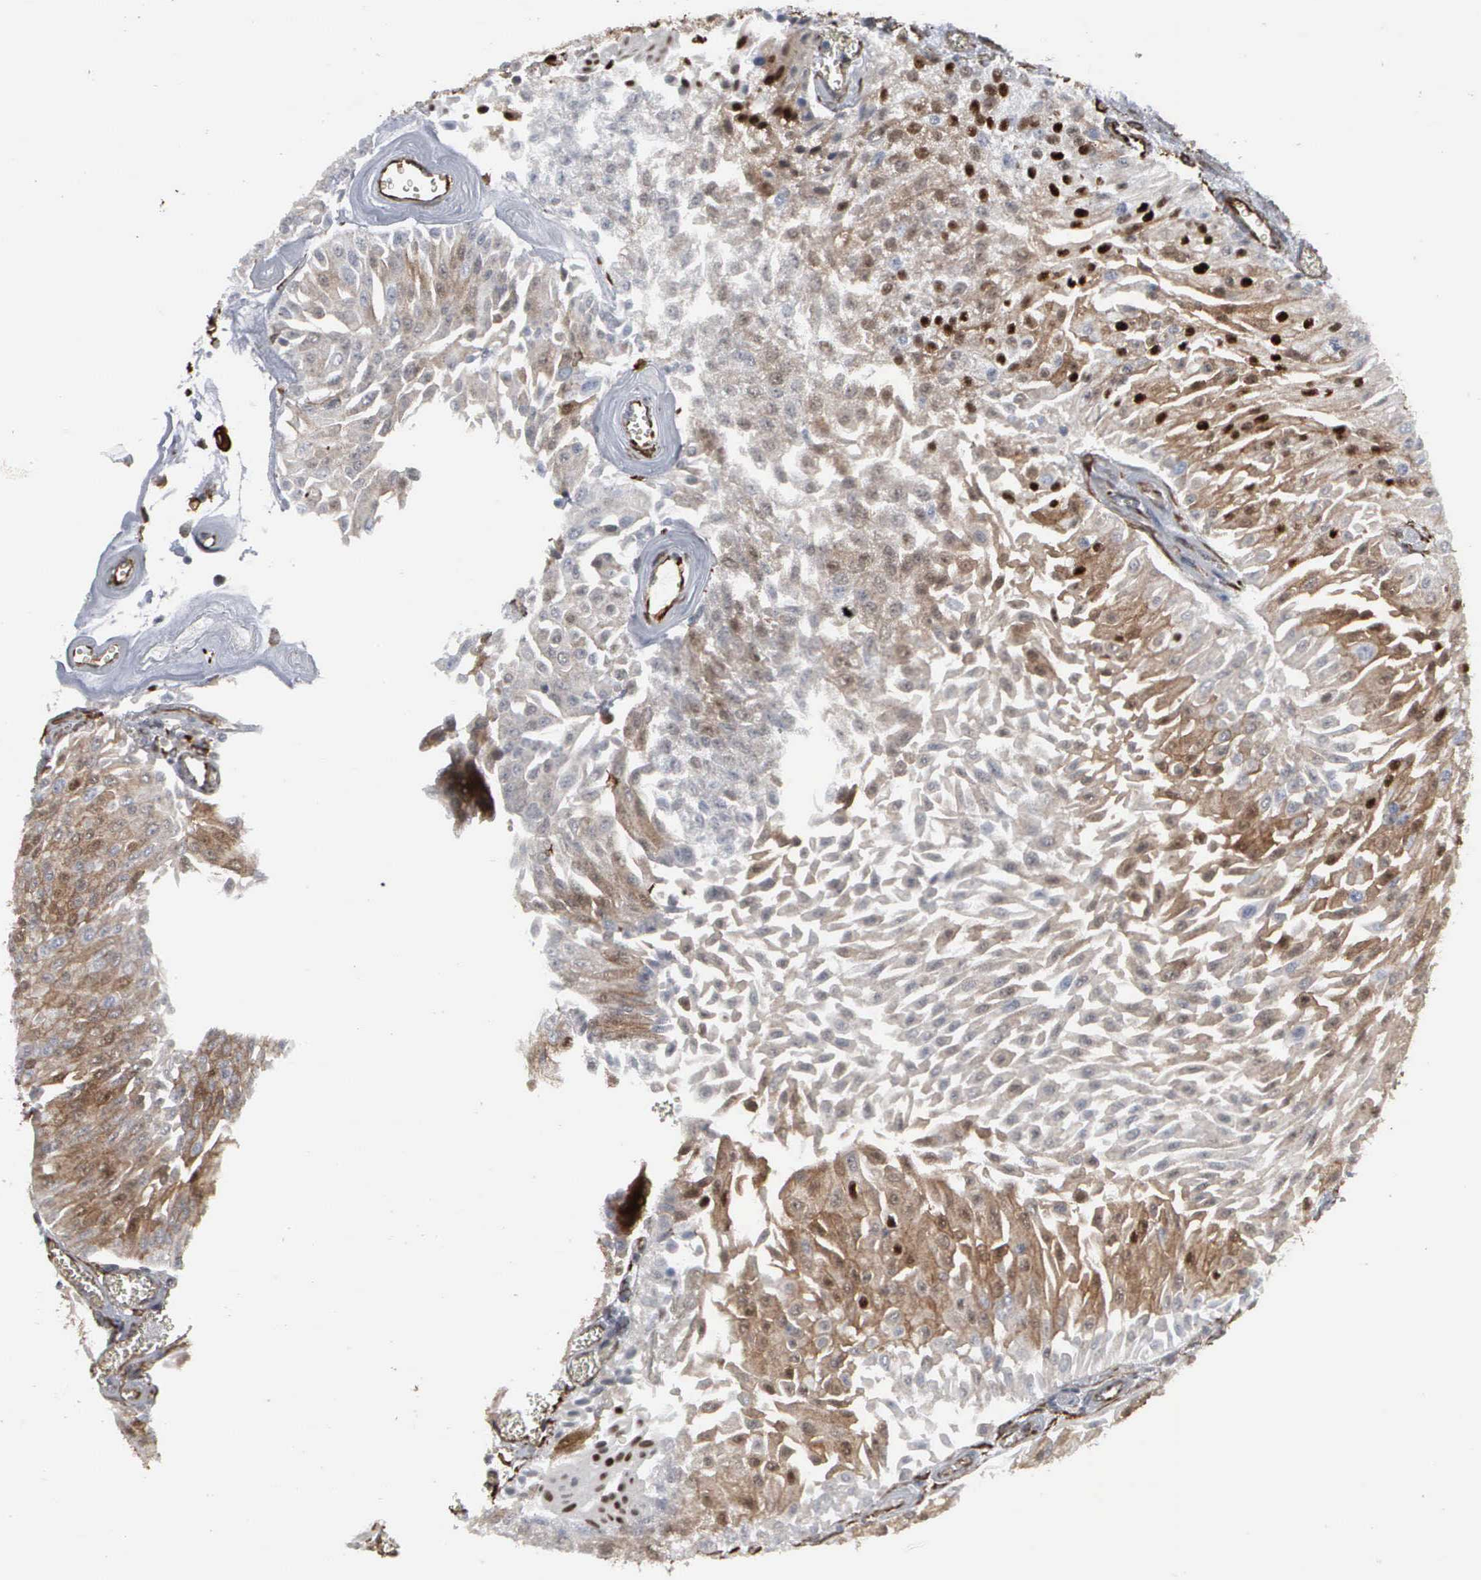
{"staining": {"intensity": "moderate", "quantity": "<25%", "location": "cytoplasmic/membranous,nuclear"}, "tissue": "urothelial cancer", "cell_type": "Tumor cells", "image_type": "cancer", "snomed": [{"axis": "morphology", "description": "Urothelial carcinoma, Low grade"}, {"axis": "topography", "description": "Urinary bladder"}], "caption": "An immunohistochemistry (IHC) micrograph of neoplastic tissue is shown. Protein staining in brown highlights moderate cytoplasmic/membranous and nuclear positivity in urothelial cancer within tumor cells.", "gene": "CCNE1", "patient": {"sex": "male", "age": 86}}